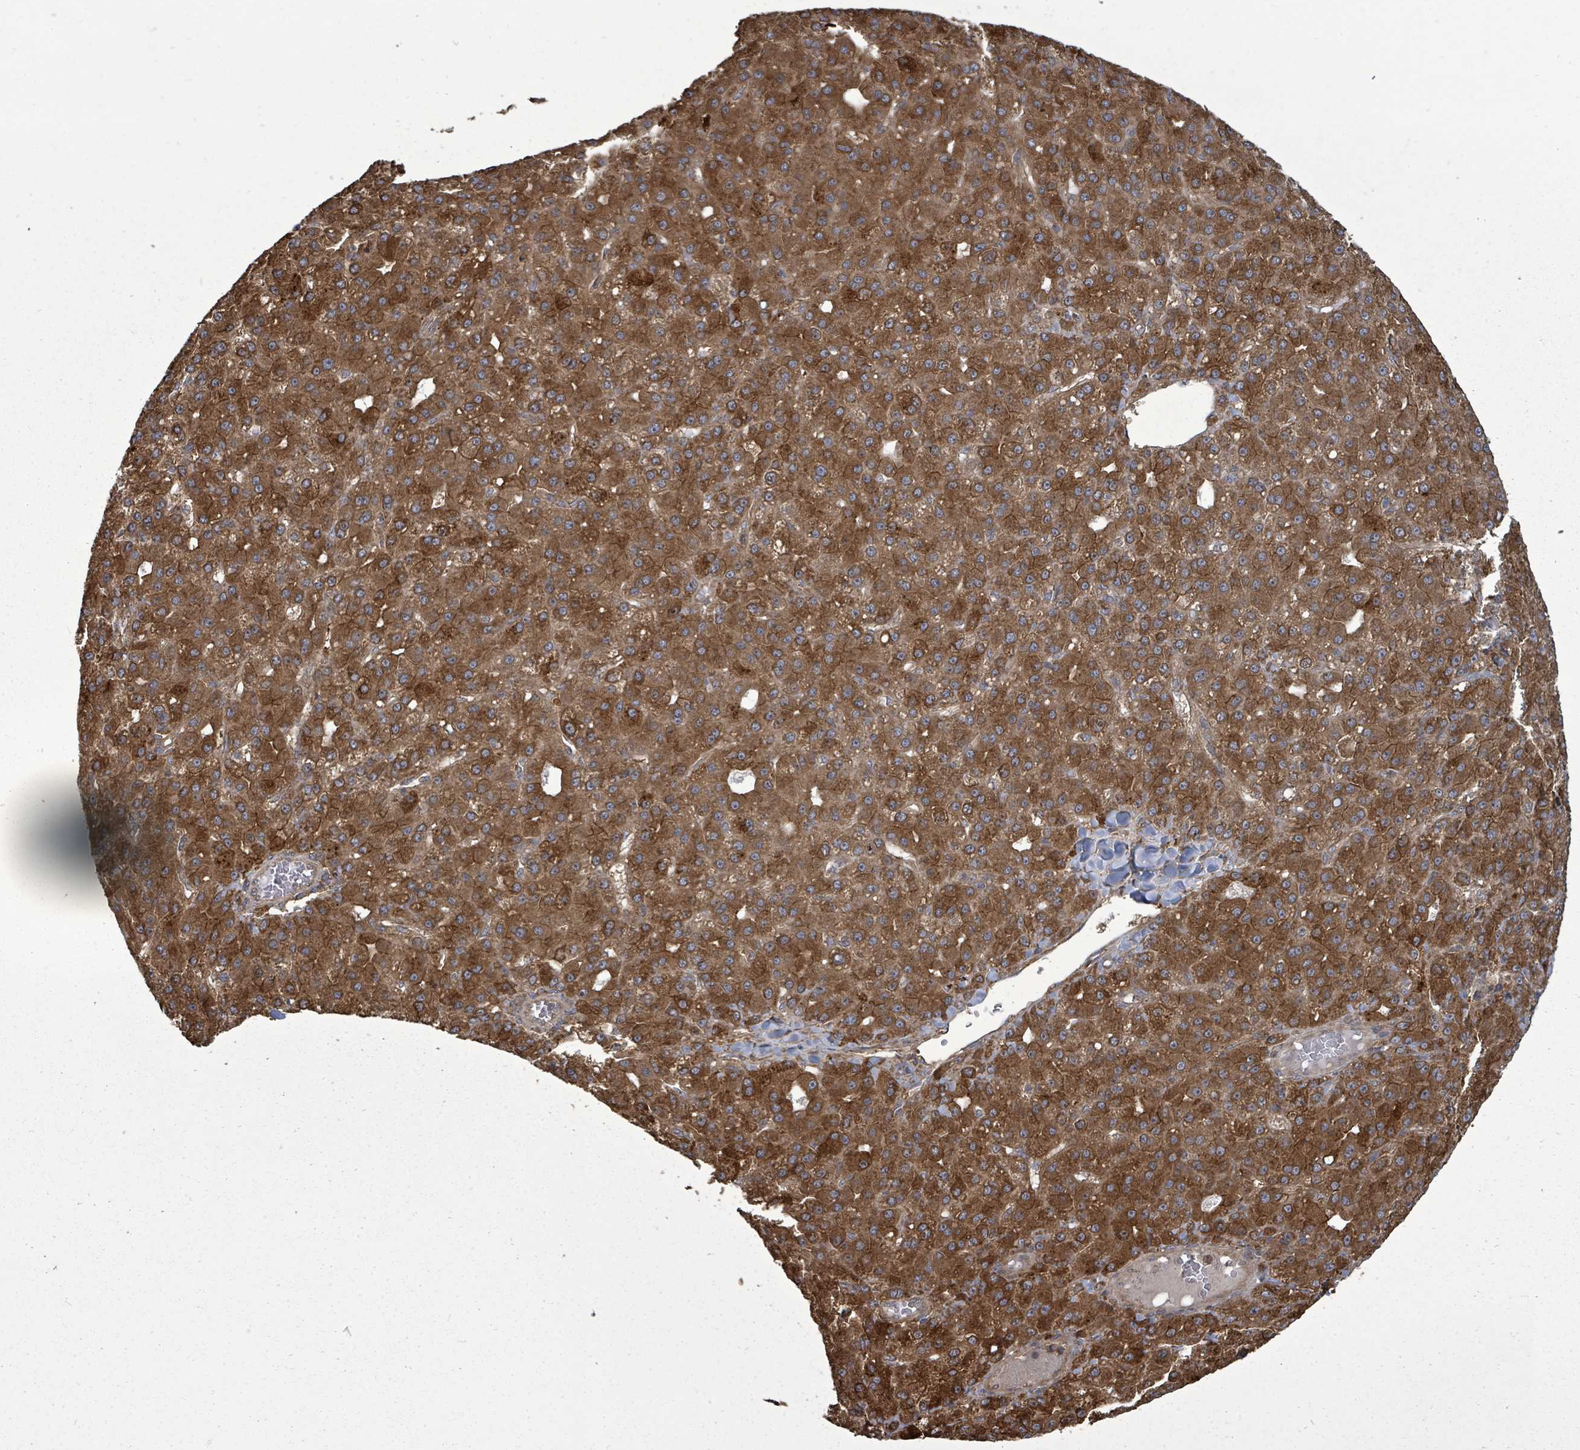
{"staining": {"intensity": "strong", "quantity": ">75%", "location": "cytoplasmic/membranous"}, "tissue": "liver cancer", "cell_type": "Tumor cells", "image_type": "cancer", "snomed": [{"axis": "morphology", "description": "Carcinoma, Hepatocellular, NOS"}, {"axis": "topography", "description": "Liver"}], "caption": "Liver cancer (hepatocellular carcinoma) tissue displays strong cytoplasmic/membranous expression in about >75% of tumor cells, visualized by immunohistochemistry.", "gene": "EIF3C", "patient": {"sex": "male", "age": 67}}